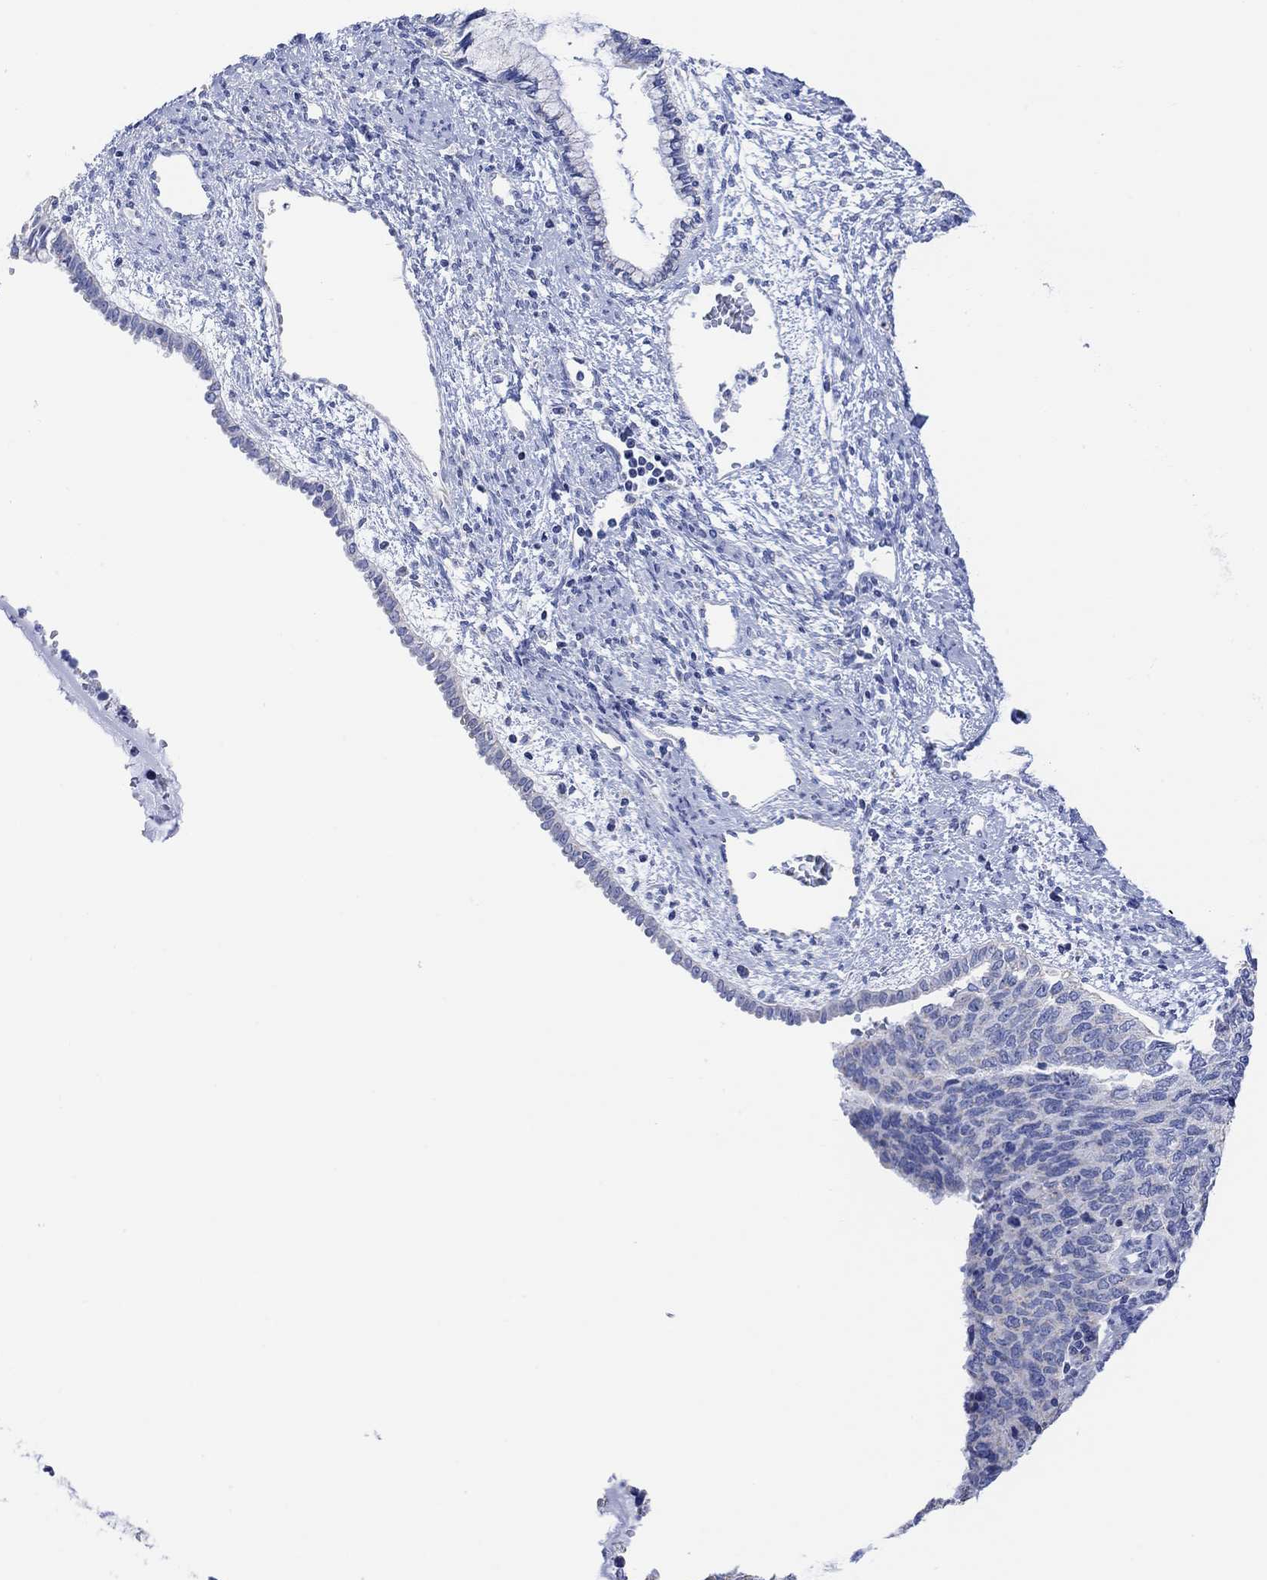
{"staining": {"intensity": "negative", "quantity": "none", "location": "none"}, "tissue": "cervical cancer", "cell_type": "Tumor cells", "image_type": "cancer", "snomed": [{"axis": "morphology", "description": "Squamous cell carcinoma, NOS"}, {"axis": "topography", "description": "Cervix"}], "caption": "A histopathology image of squamous cell carcinoma (cervical) stained for a protein exhibits no brown staining in tumor cells.", "gene": "SYT12", "patient": {"sex": "female", "age": 63}}